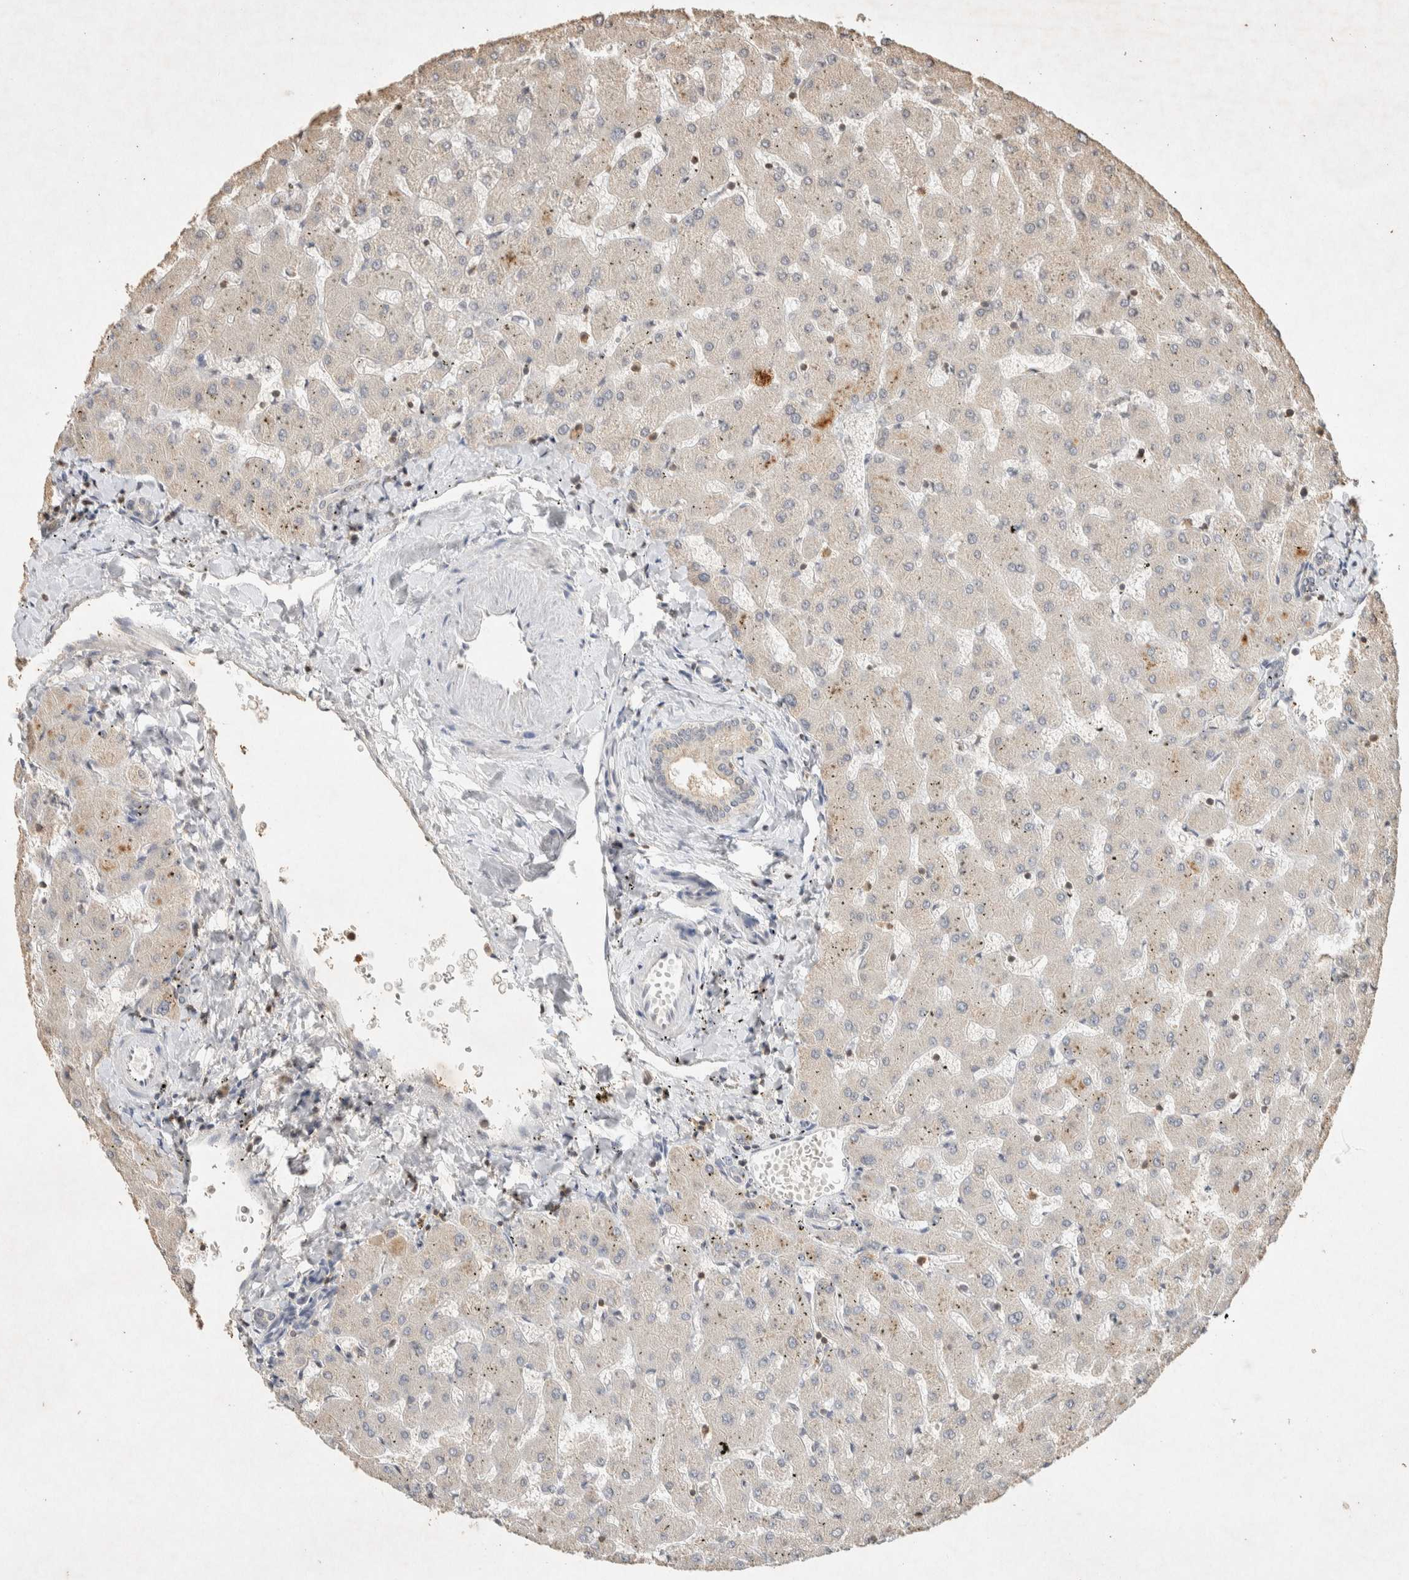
{"staining": {"intensity": "negative", "quantity": "none", "location": "none"}, "tissue": "liver", "cell_type": "Cholangiocytes", "image_type": "normal", "snomed": [{"axis": "morphology", "description": "Normal tissue, NOS"}, {"axis": "topography", "description": "Liver"}], "caption": "This is an immunohistochemistry micrograph of normal human liver. There is no positivity in cholangiocytes.", "gene": "RAC2", "patient": {"sex": "female", "age": 63}}